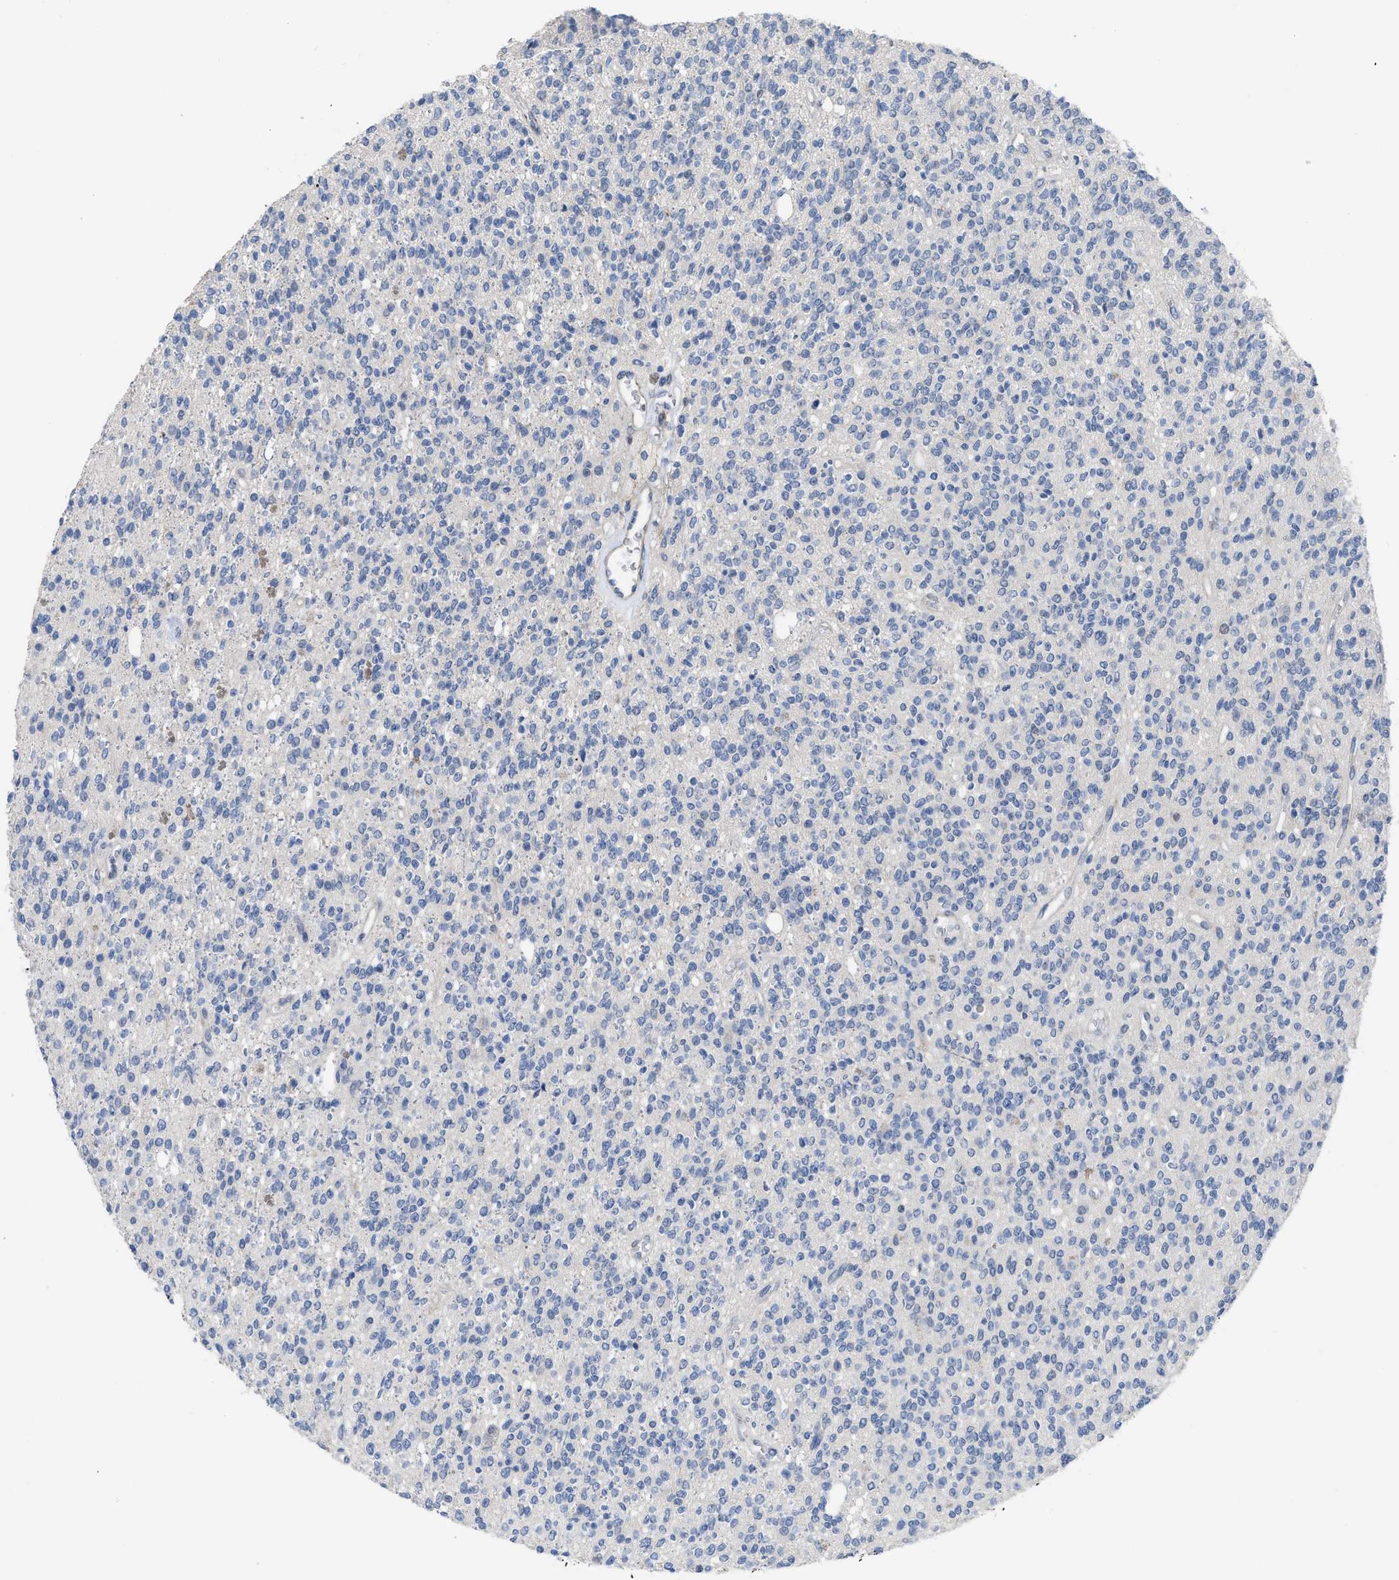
{"staining": {"intensity": "negative", "quantity": "none", "location": "none"}, "tissue": "glioma", "cell_type": "Tumor cells", "image_type": "cancer", "snomed": [{"axis": "morphology", "description": "Glioma, malignant, High grade"}, {"axis": "topography", "description": "Brain"}], "caption": "Human high-grade glioma (malignant) stained for a protein using immunohistochemistry (IHC) displays no positivity in tumor cells.", "gene": "PRMT2", "patient": {"sex": "male", "age": 34}}